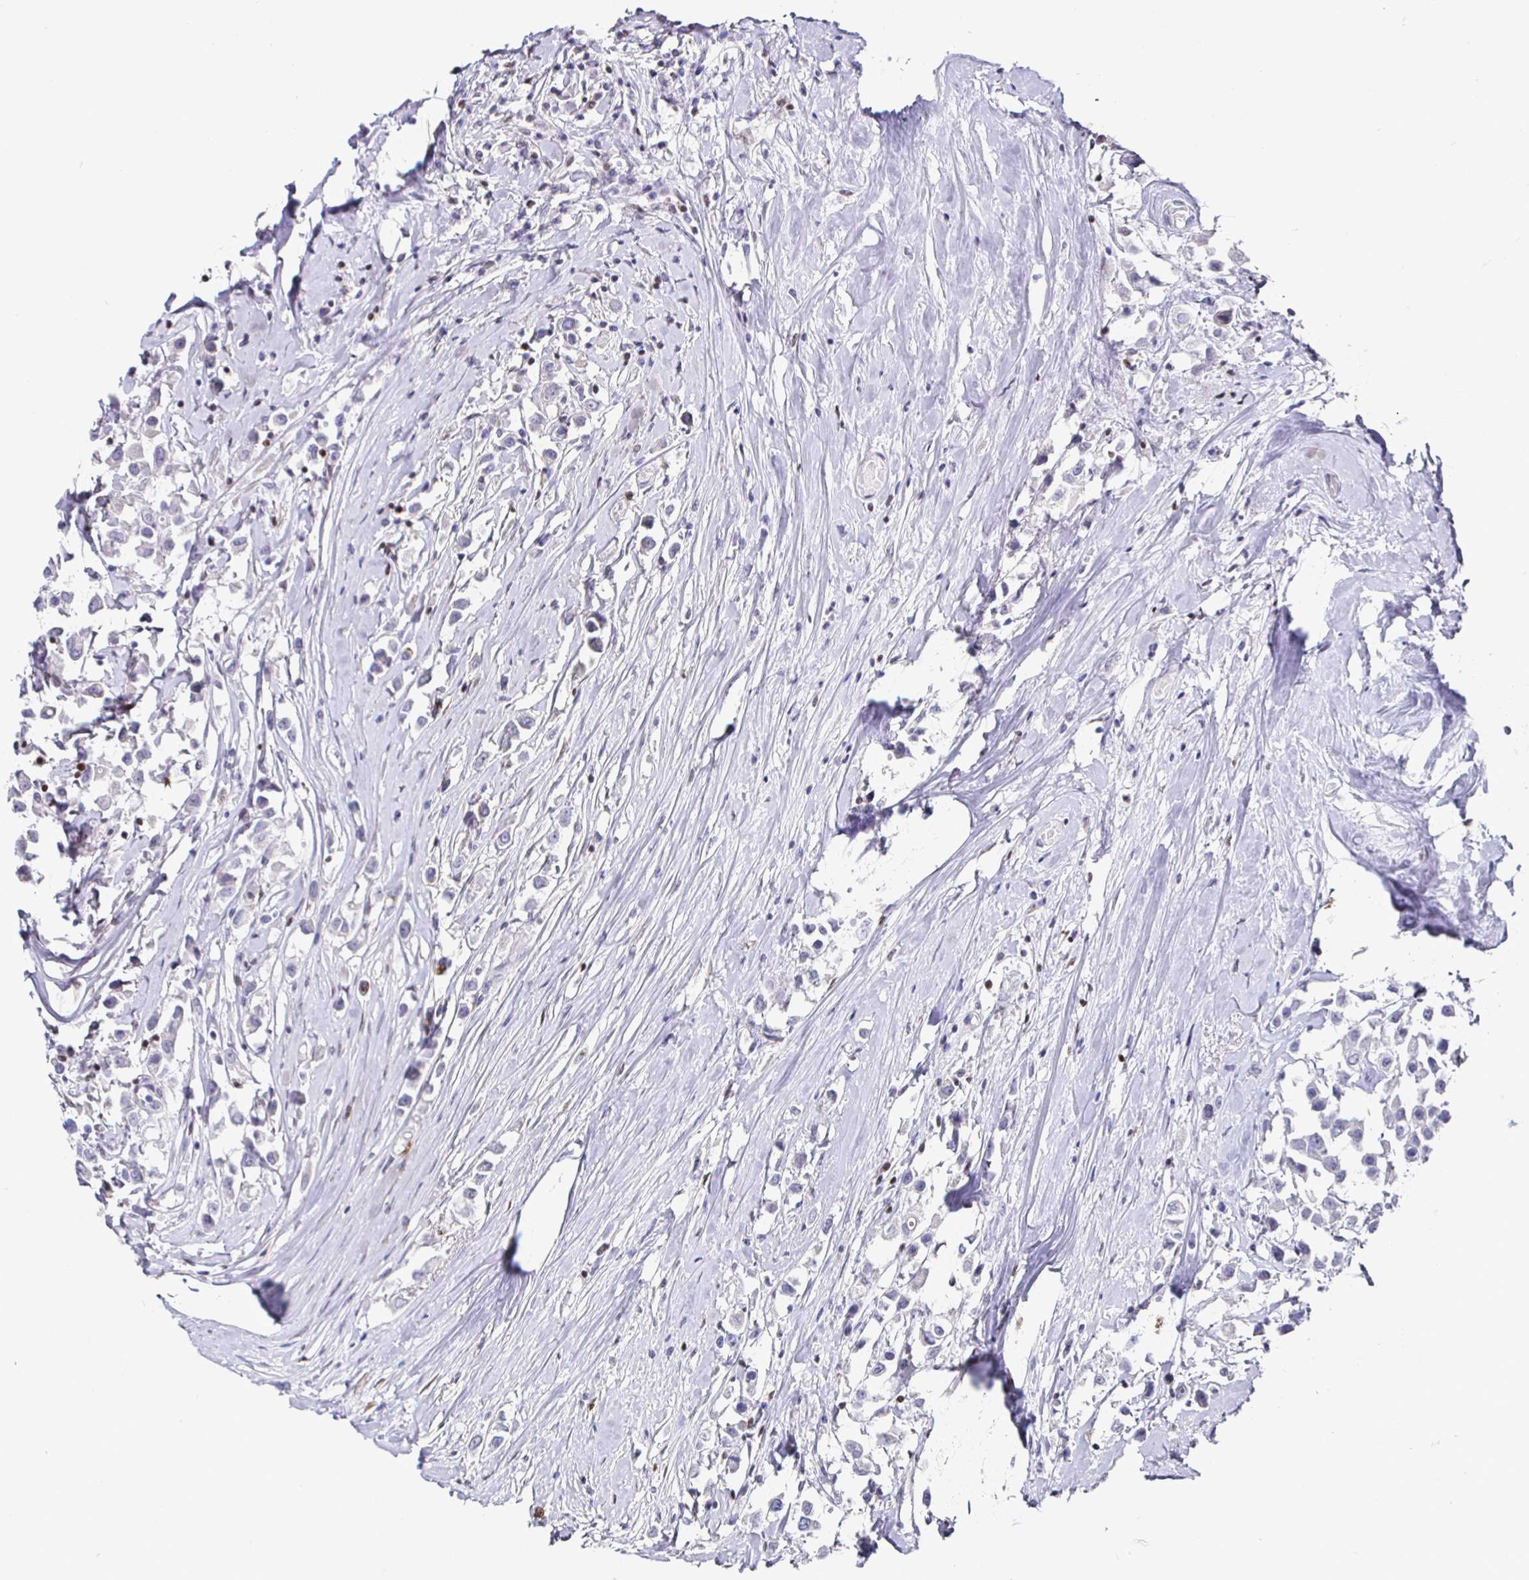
{"staining": {"intensity": "negative", "quantity": "none", "location": "none"}, "tissue": "breast cancer", "cell_type": "Tumor cells", "image_type": "cancer", "snomed": [{"axis": "morphology", "description": "Duct carcinoma"}, {"axis": "topography", "description": "Breast"}], "caption": "This is a photomicrograph of immunohistochemistry (IHC) staining of breast cancer (invasive ductal carcinoma), which shows no staining in tumor cells.", "gene": "RUNX2", "patient": {"sex": "female", "age": 61}}